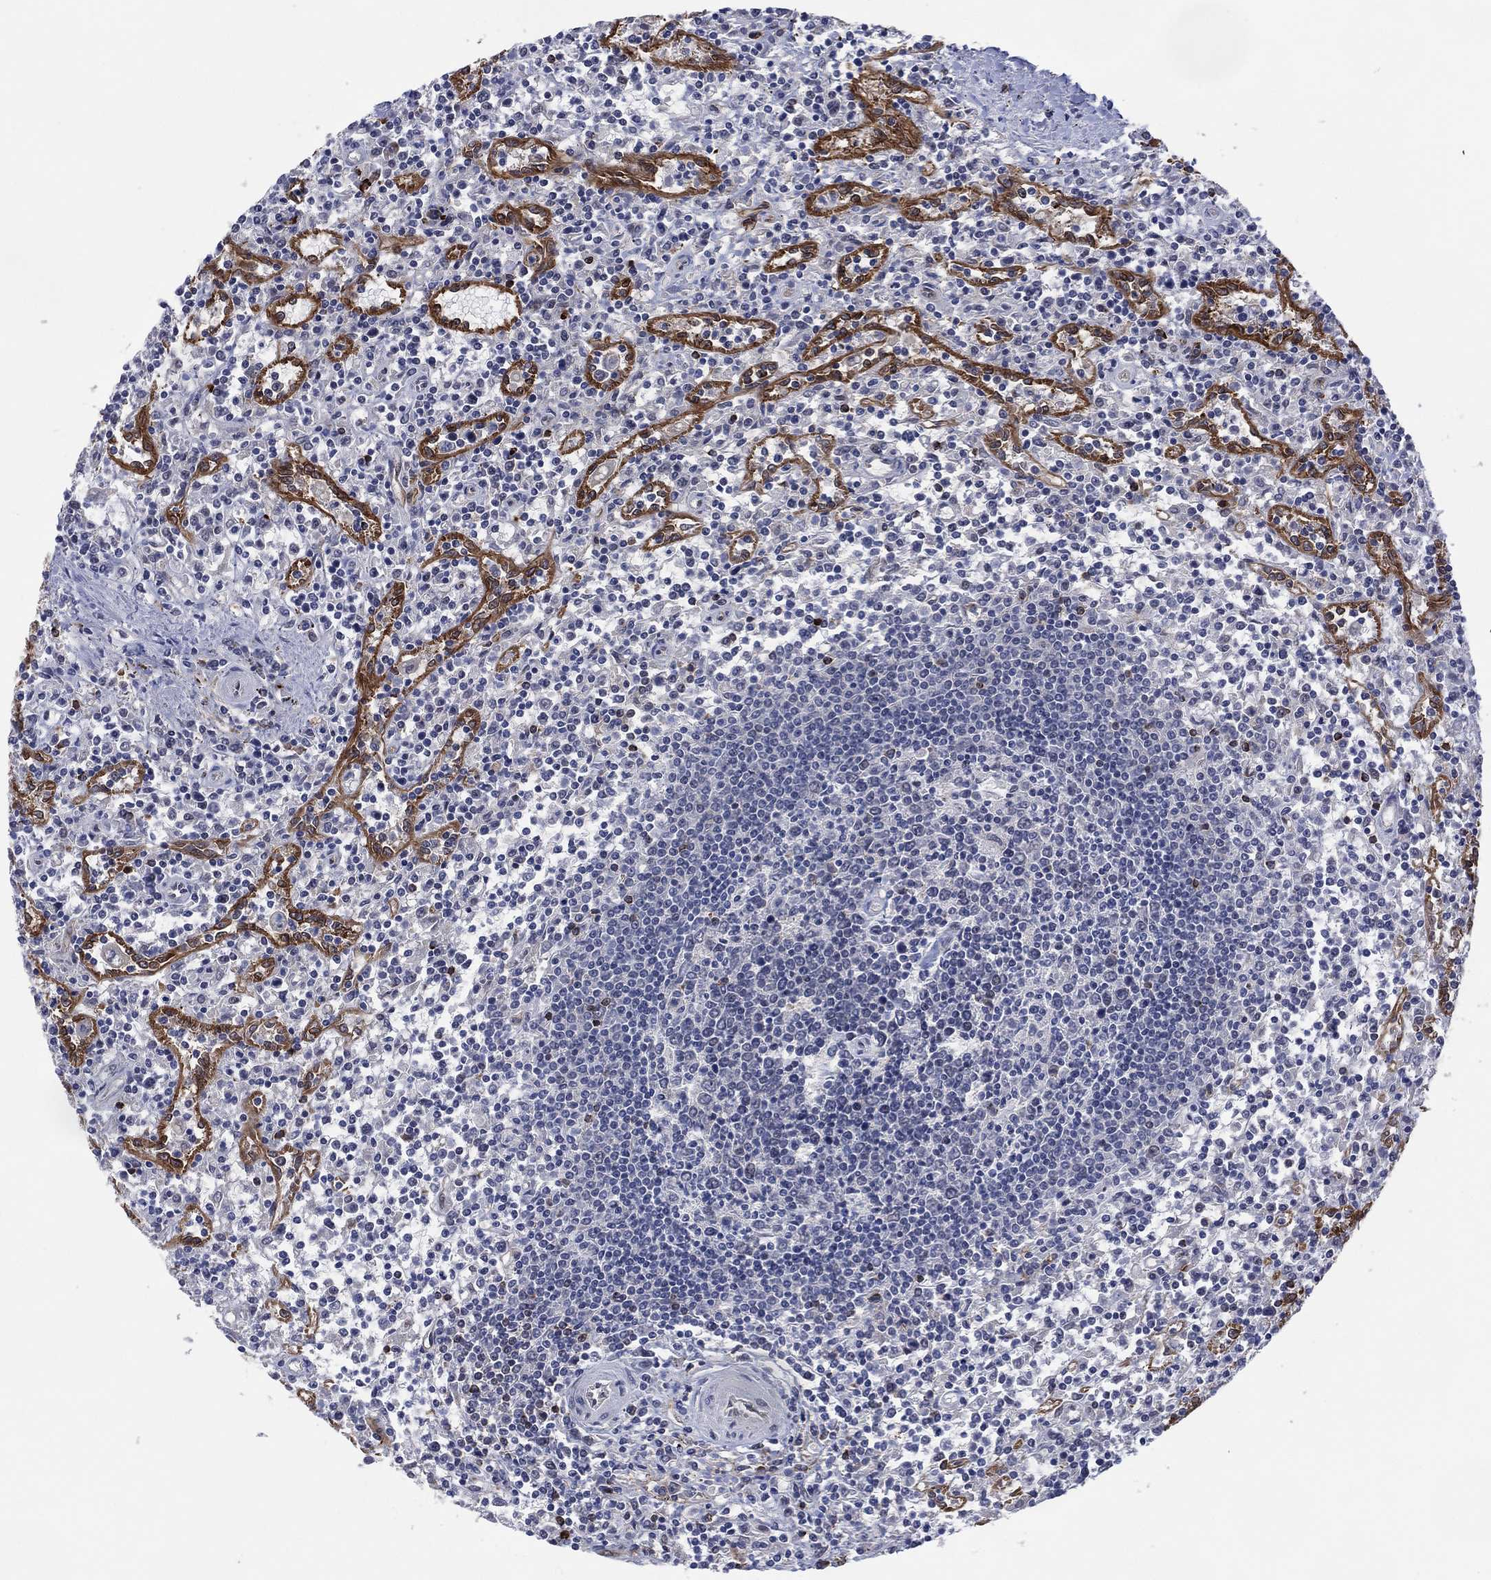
{"staining": {"intensity": "negative", "quantity": "none", "location": "none"}, "tissue": "lymphoma", "cell_type": "Tumor cells", "image_type": "cancer", "snomed": [{"axis": "morphology", "description": "Malignant lymphoma, non-Hodgkin's type, Low grade"}, {"axis": "topography", "description": "Spleen"}], "caption": "The image exhibits no significant expression in tumor cells of lymphoma.", "gene": "DPP4", "patient": {"sex": "male", "age": 62}}